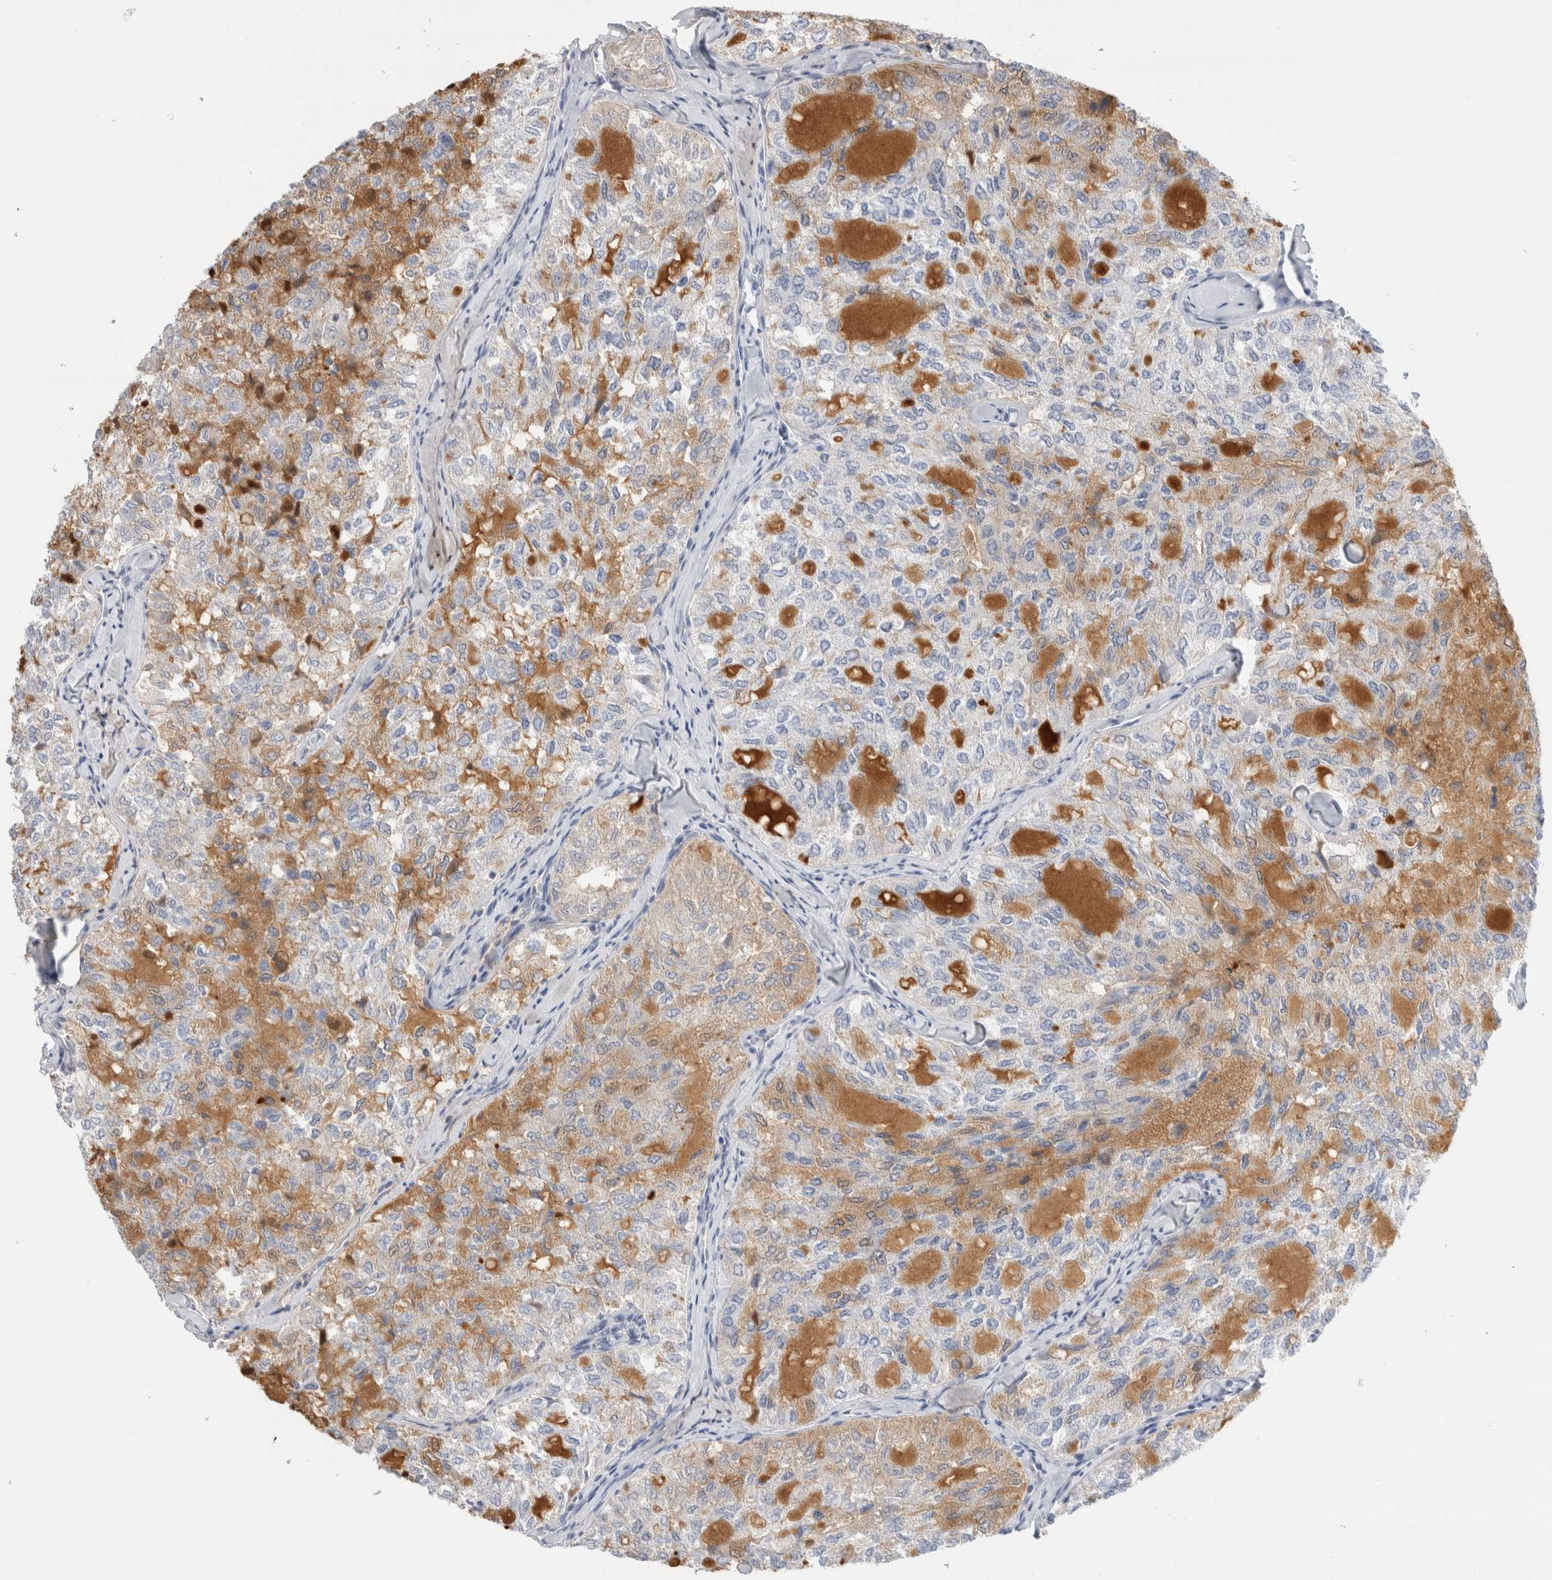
{"staining": {"intensity": "weak", "quantity": "25%-75%", "location": "cytoplasmic/membranous"}, "tissue": "thyroid cancer", "cell_type": "Tumor cells", "image_type": "cancer", "snomed": [{"axis": "morphology", "description": "Follicular adenoma carcinoma, NOS"}, {"axis": "topography", "description": "Thyroid gland"}], "caption": "Thyroid cancer stained with a brown dye demonstrates weak cytoplasmic/membranous positive positivity in approximately 25%-75% of tumor cells.", "gene": "SLC22A12", "patient": {"sex": "male", "age": 75}}